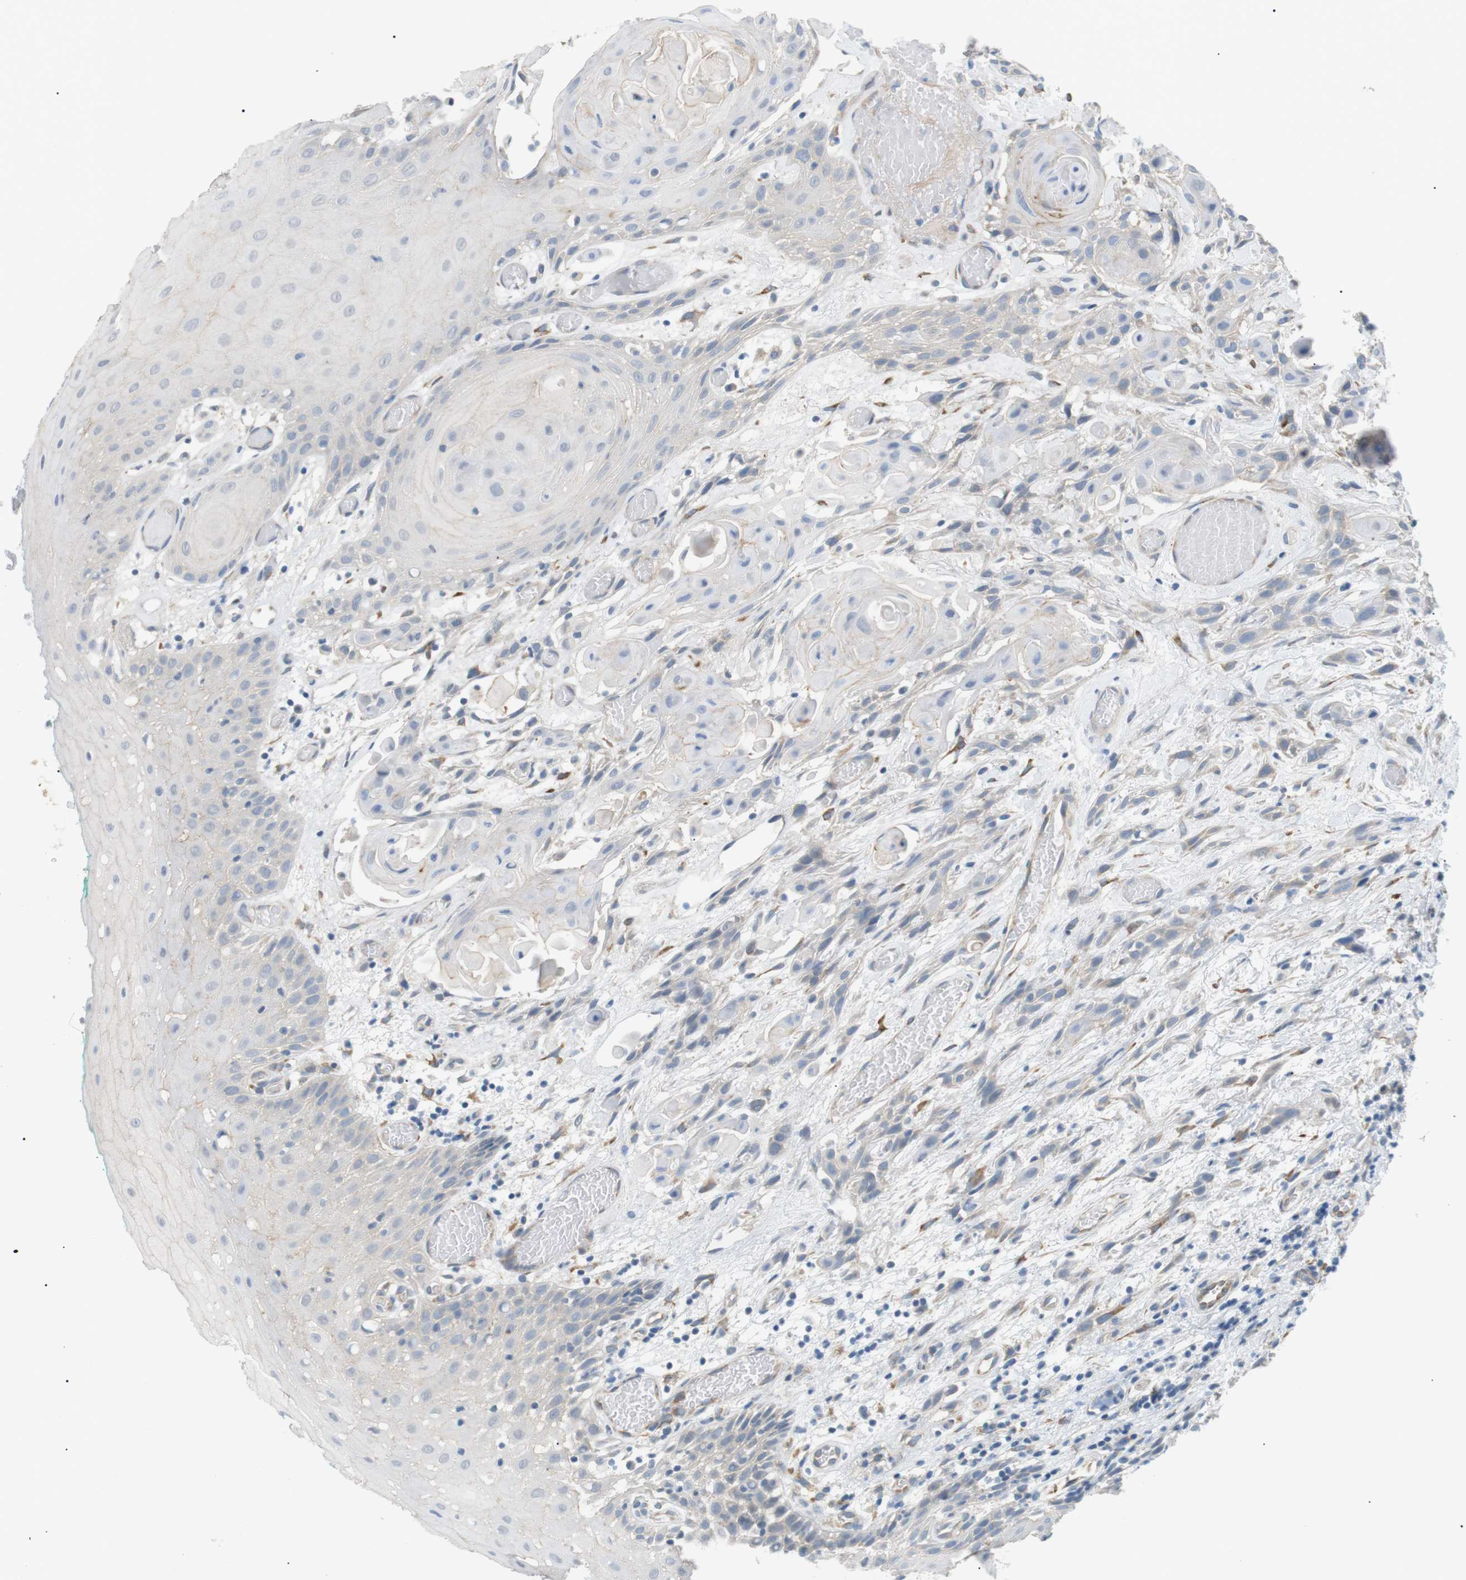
{"staining": {"intensity": "negative", "quantity": "none", "location": "none"}, "tissue": "oral mucosa", "cell_type": "Squamous epithelial cells", "image_type": "normal", "snomed": [{"axis": "morphology", "description": "Normal tissue, NOS"}, {"axis": "morphology", "description": "Squamous cell carcinoma, NOS"}, {"axis": "topography", "description": "Oral tissue"}, {"axis": "topography", "description": "Salivary gland"}, {"axis": "topography", "description": "Head-Neck"}], "caption": "DAB immunohistochemical staining of normal human oral mucosa displays no significant staining in squamous epithelial cells.", "gene": "MTARC2", "patient": {"sex": "female", "age": 62}}